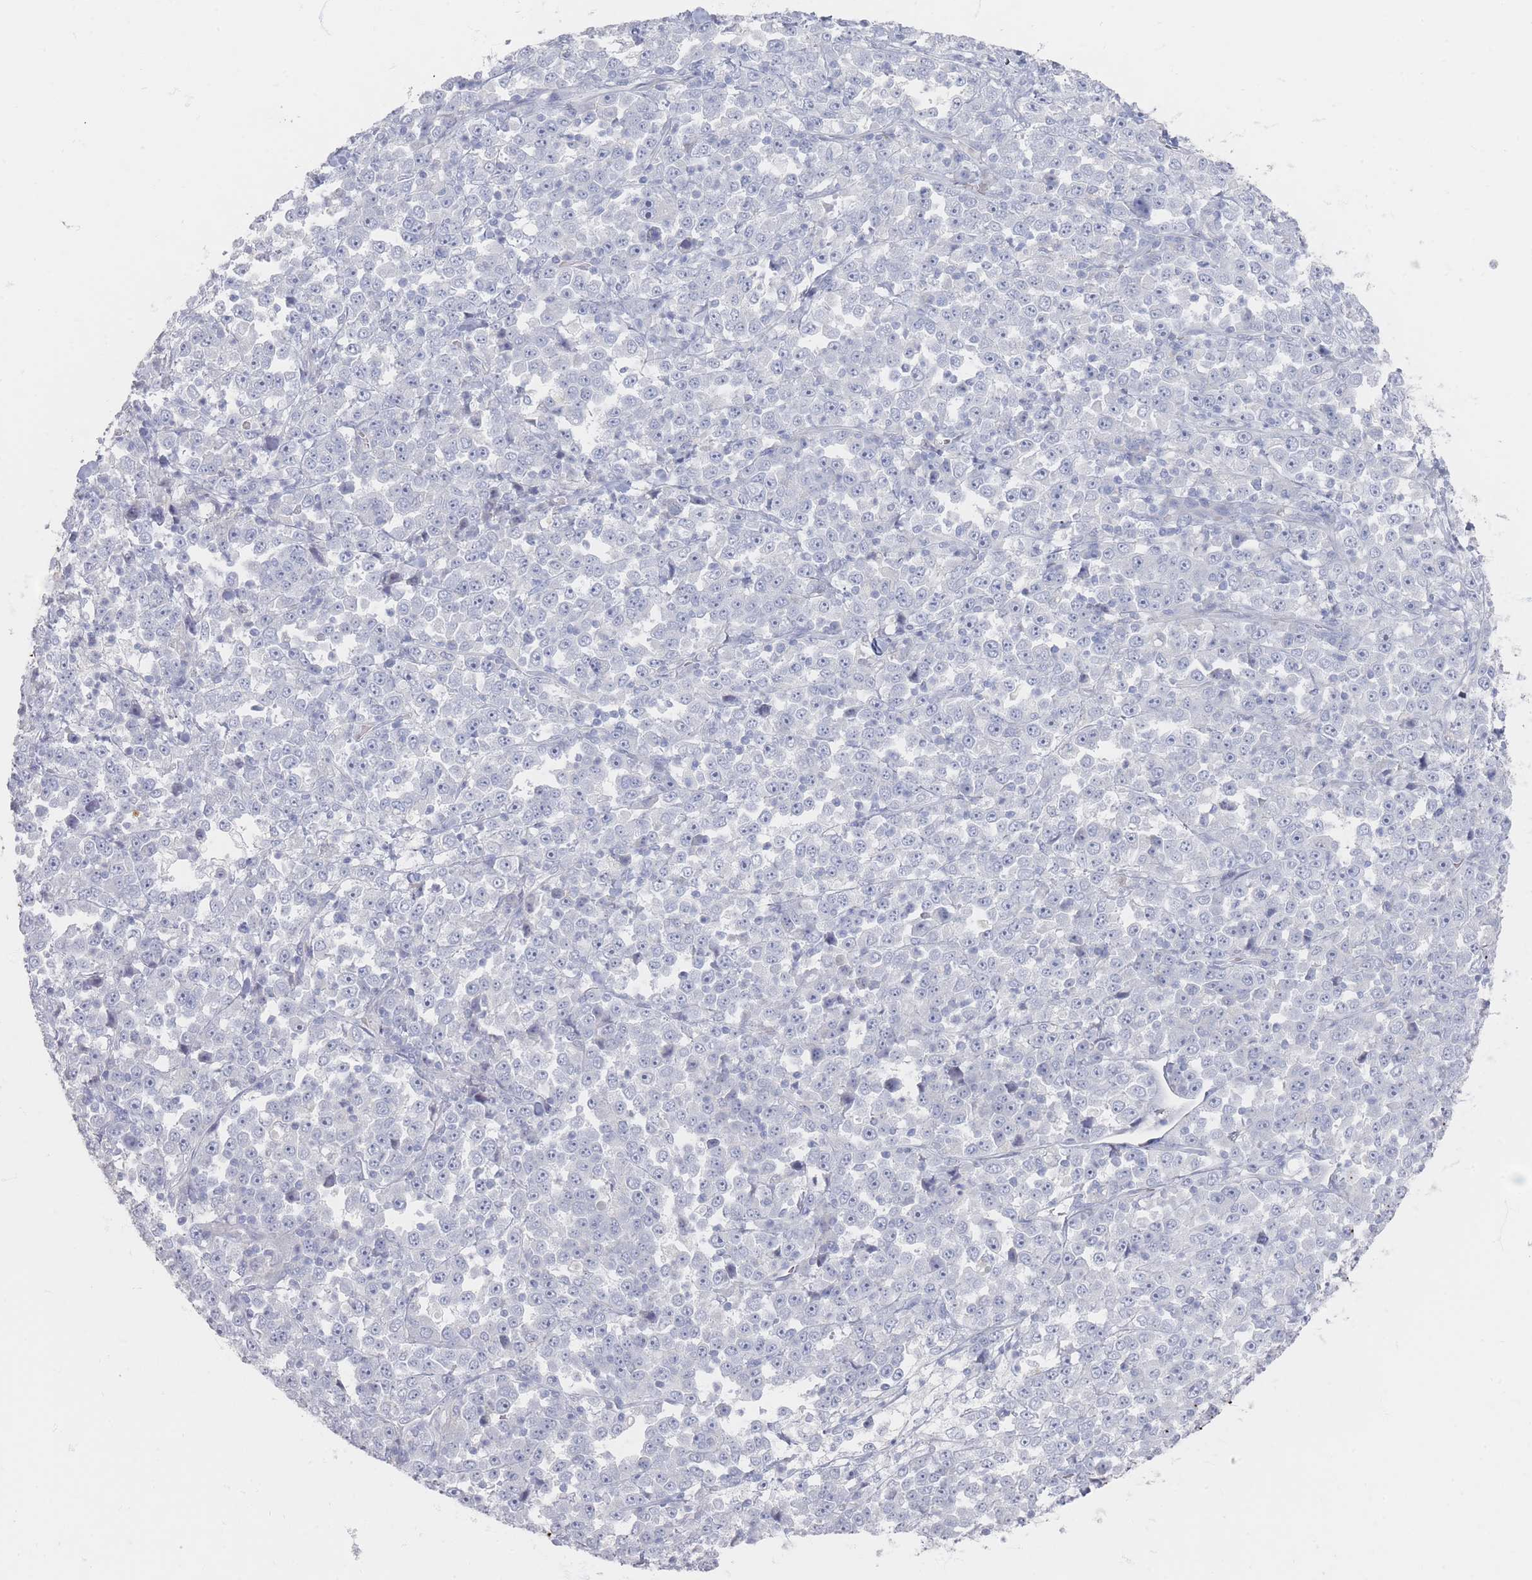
{"staining": {"intensity": "negative", "quantity": "none", "location": "none"}, "tissue": "stomach cancer", "cell_type": "Tumor cells", "image_type": "cancer", "snomed": [{"axis": "morphology", "description": "Normal tissue, NOS"}, {"axis": "morphology", "description": "Adenocarcinoma, NOS"}, {"axis": "topography", "description": "Stomach, upper"}, {"axis": "topography", "description": "Stomach"}], "caption": "Tumor cells show no significant staining in stomach cancer (adenocarcinoma).", "gene": "CD37", "patient": {"sex": "male", "age": 59}}